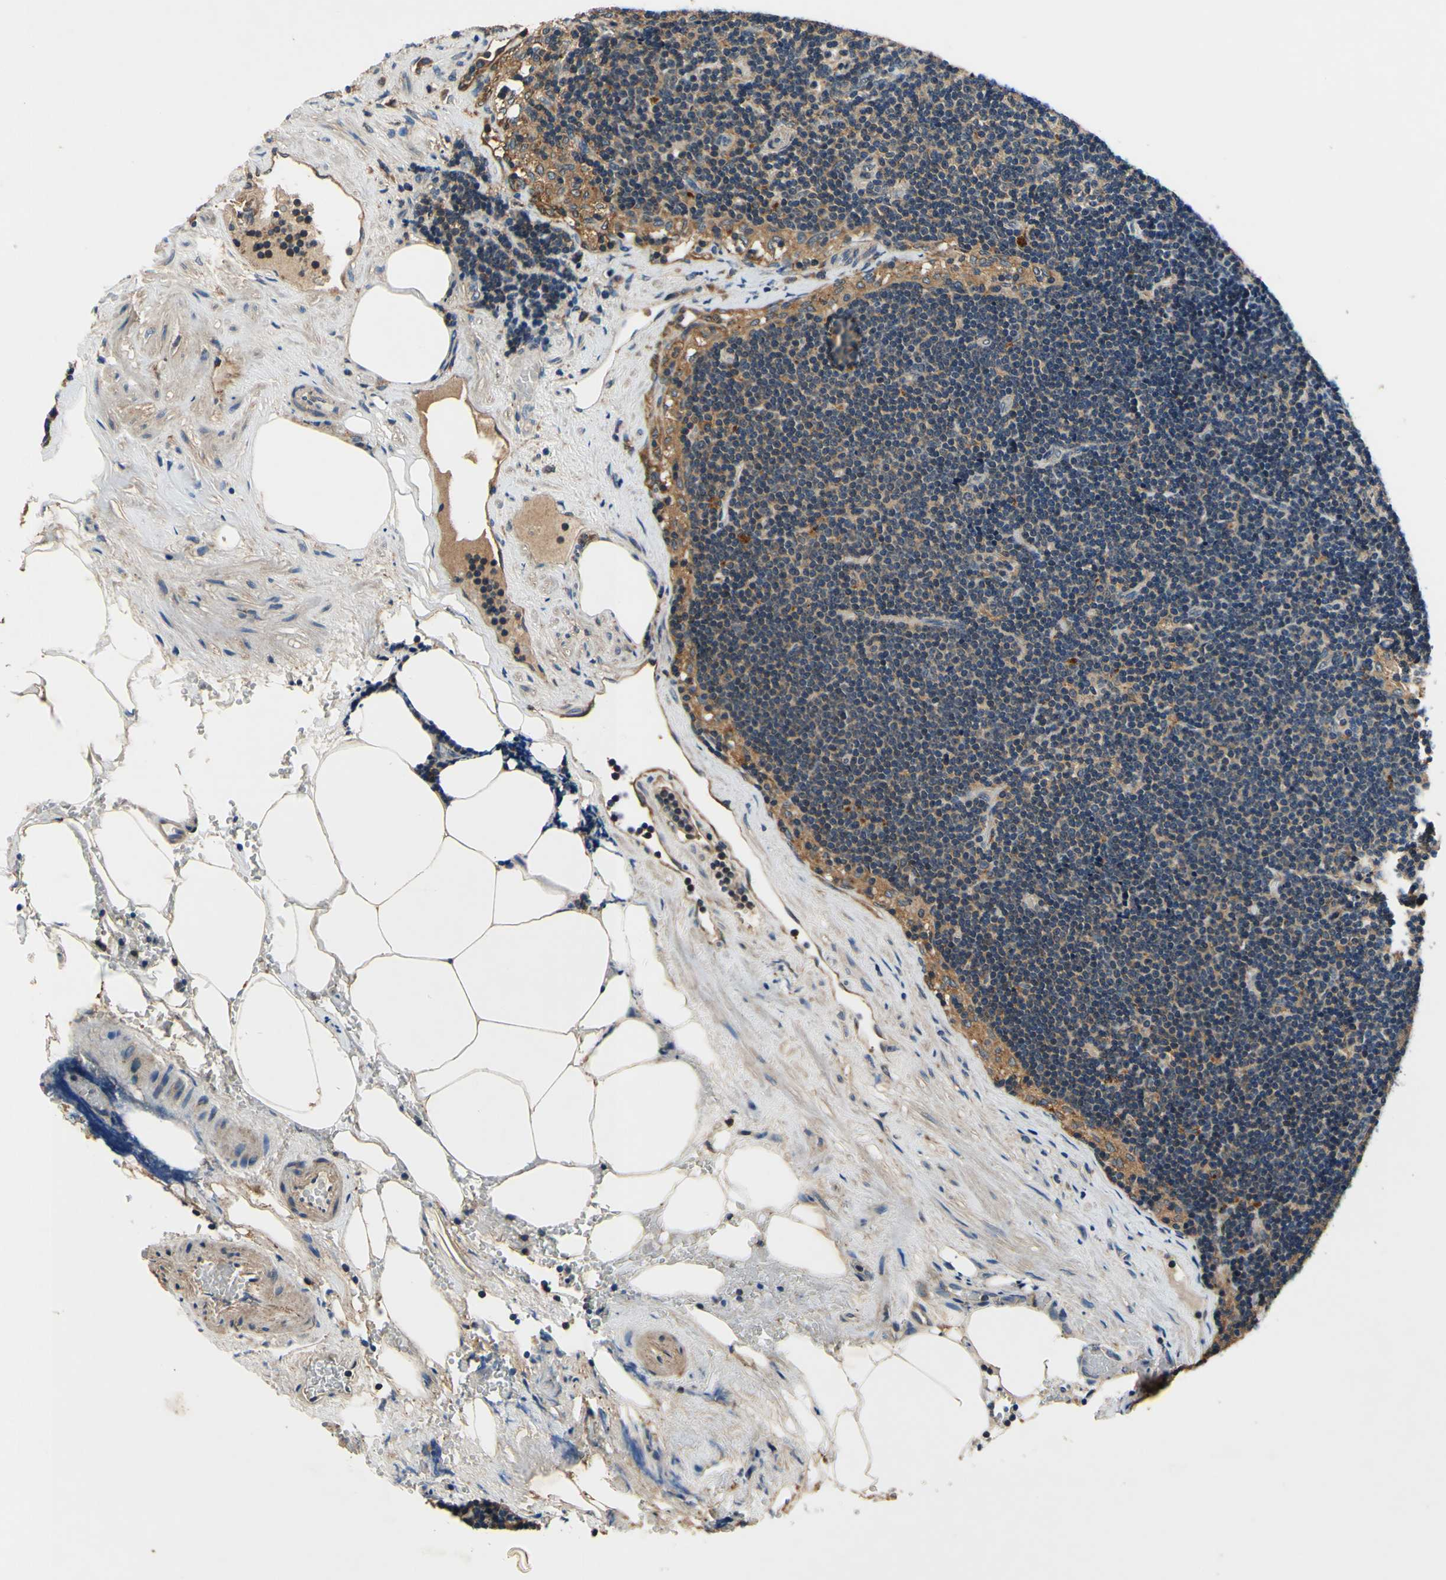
{"staining": {"intensity": "weak", "quantity": "25%-75%", "location": "cytoplasmic/membranous"}, "tissue": "lymph node", "cell_type": "Germinal center cells", "image_type": "normal", "snomed": [{"axis": "morphology", "description": "Normal tissue, NOS"}, {"axis": "topography", "description": "Lymph node"}], "caption": "Immunohistochemical staining of normal lymph node shows weak cytoplasmic/membranous protein staining in about 25%-75% of germinal center cells.", "gene": "PLA2G4A", "patient": {"sex": "male", "age": 63}}